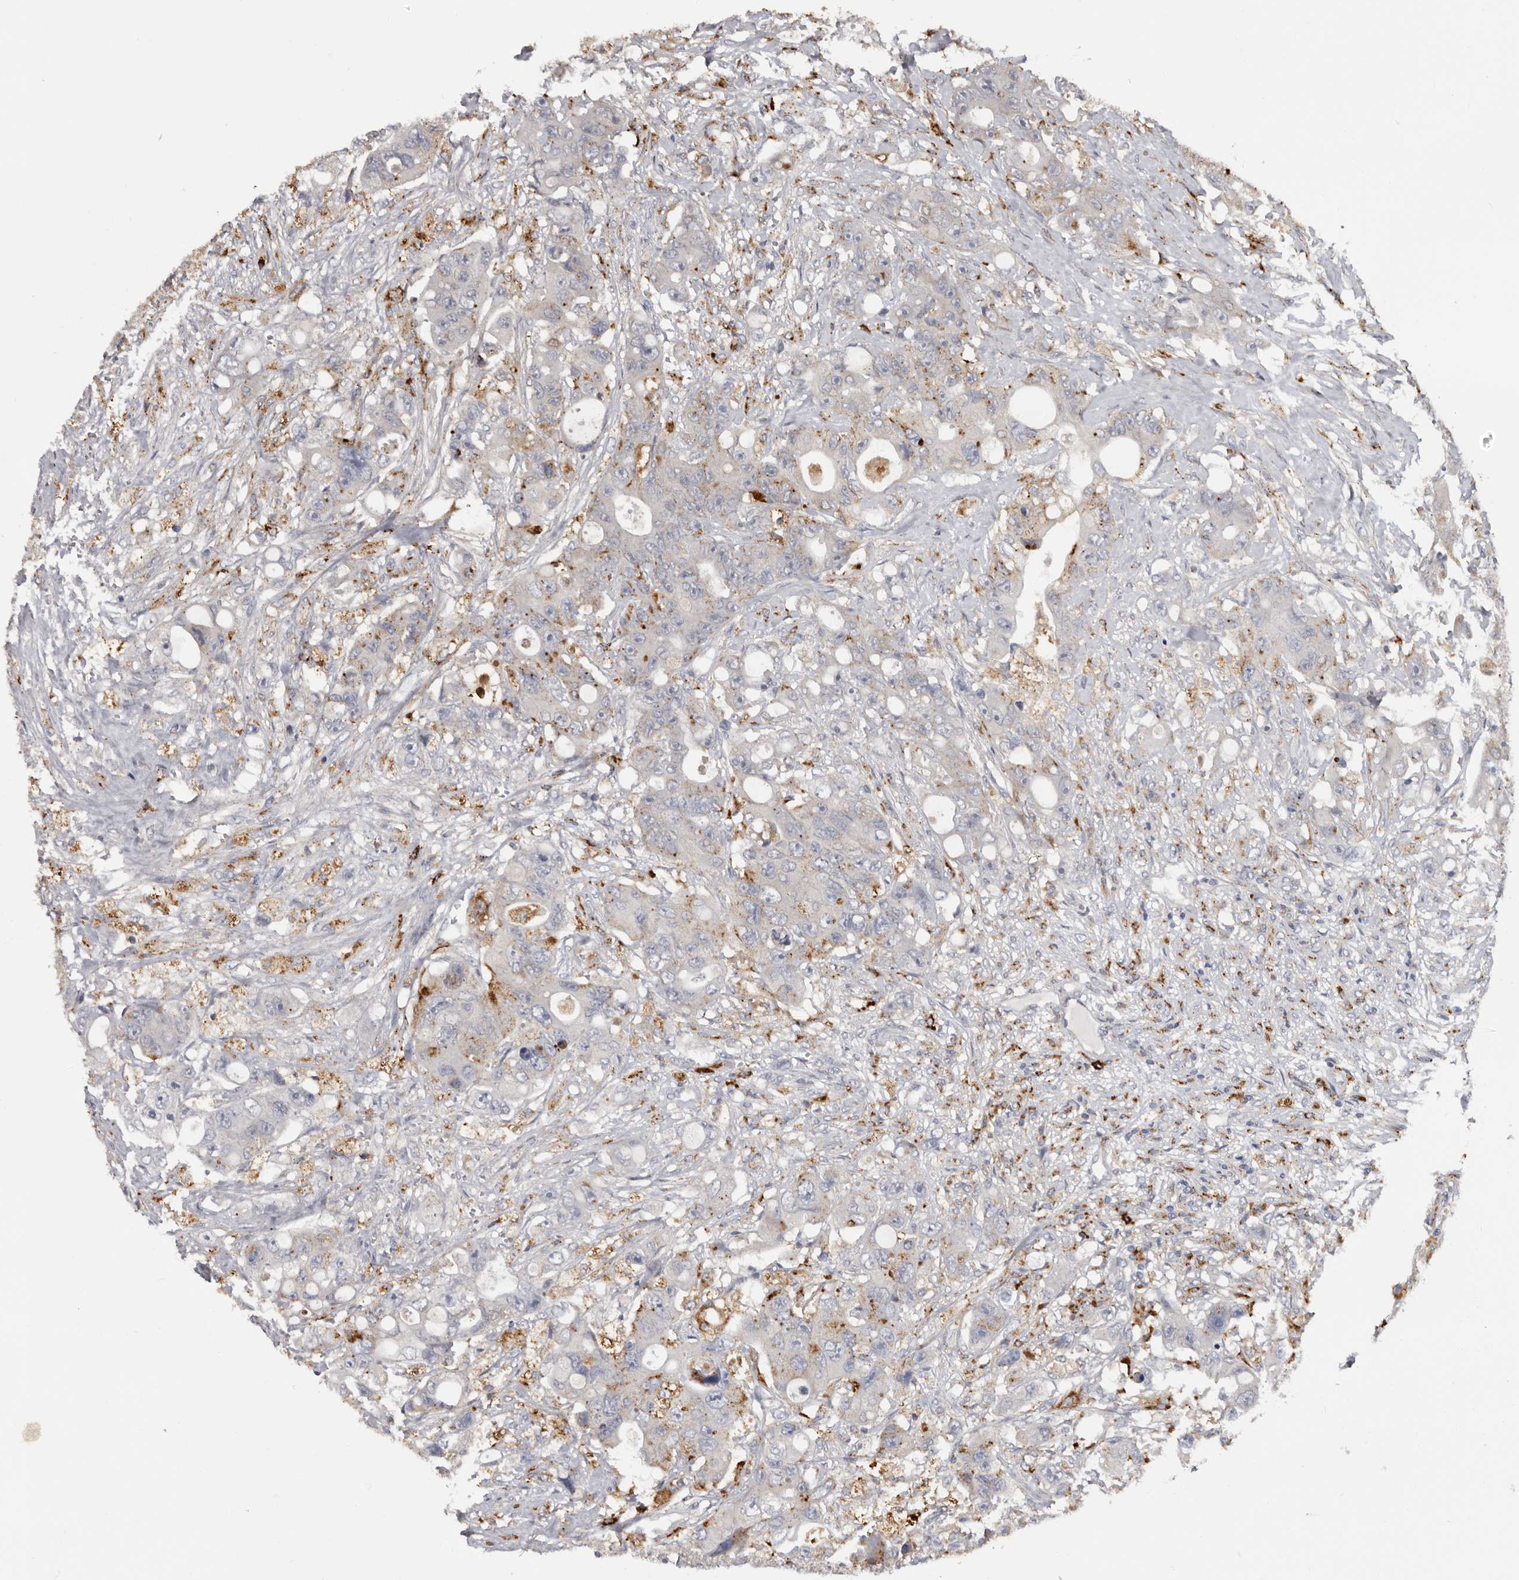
{"staining": {"intensity": "moderate", "quantity": "<25%", "location": "cytoplasmic/membranous"}, "tissue": "colorectal cancer", "cell_type": "Tumor cells", "image_type": "cancer", "snomed": [{"axis": "morphology", "description": "Adenocarcinoma, NOS"}, {"axis": "topography", "description": "Colon"}], "caption": "Colorectal adenocarcinoma was stained to show a protein in brown. There is low levels of moderate cytoplasmic/membranous positivity in about <25% of tumor cells.", "gene": "DAP", "patient": {"sex": "female", "age": 46}}